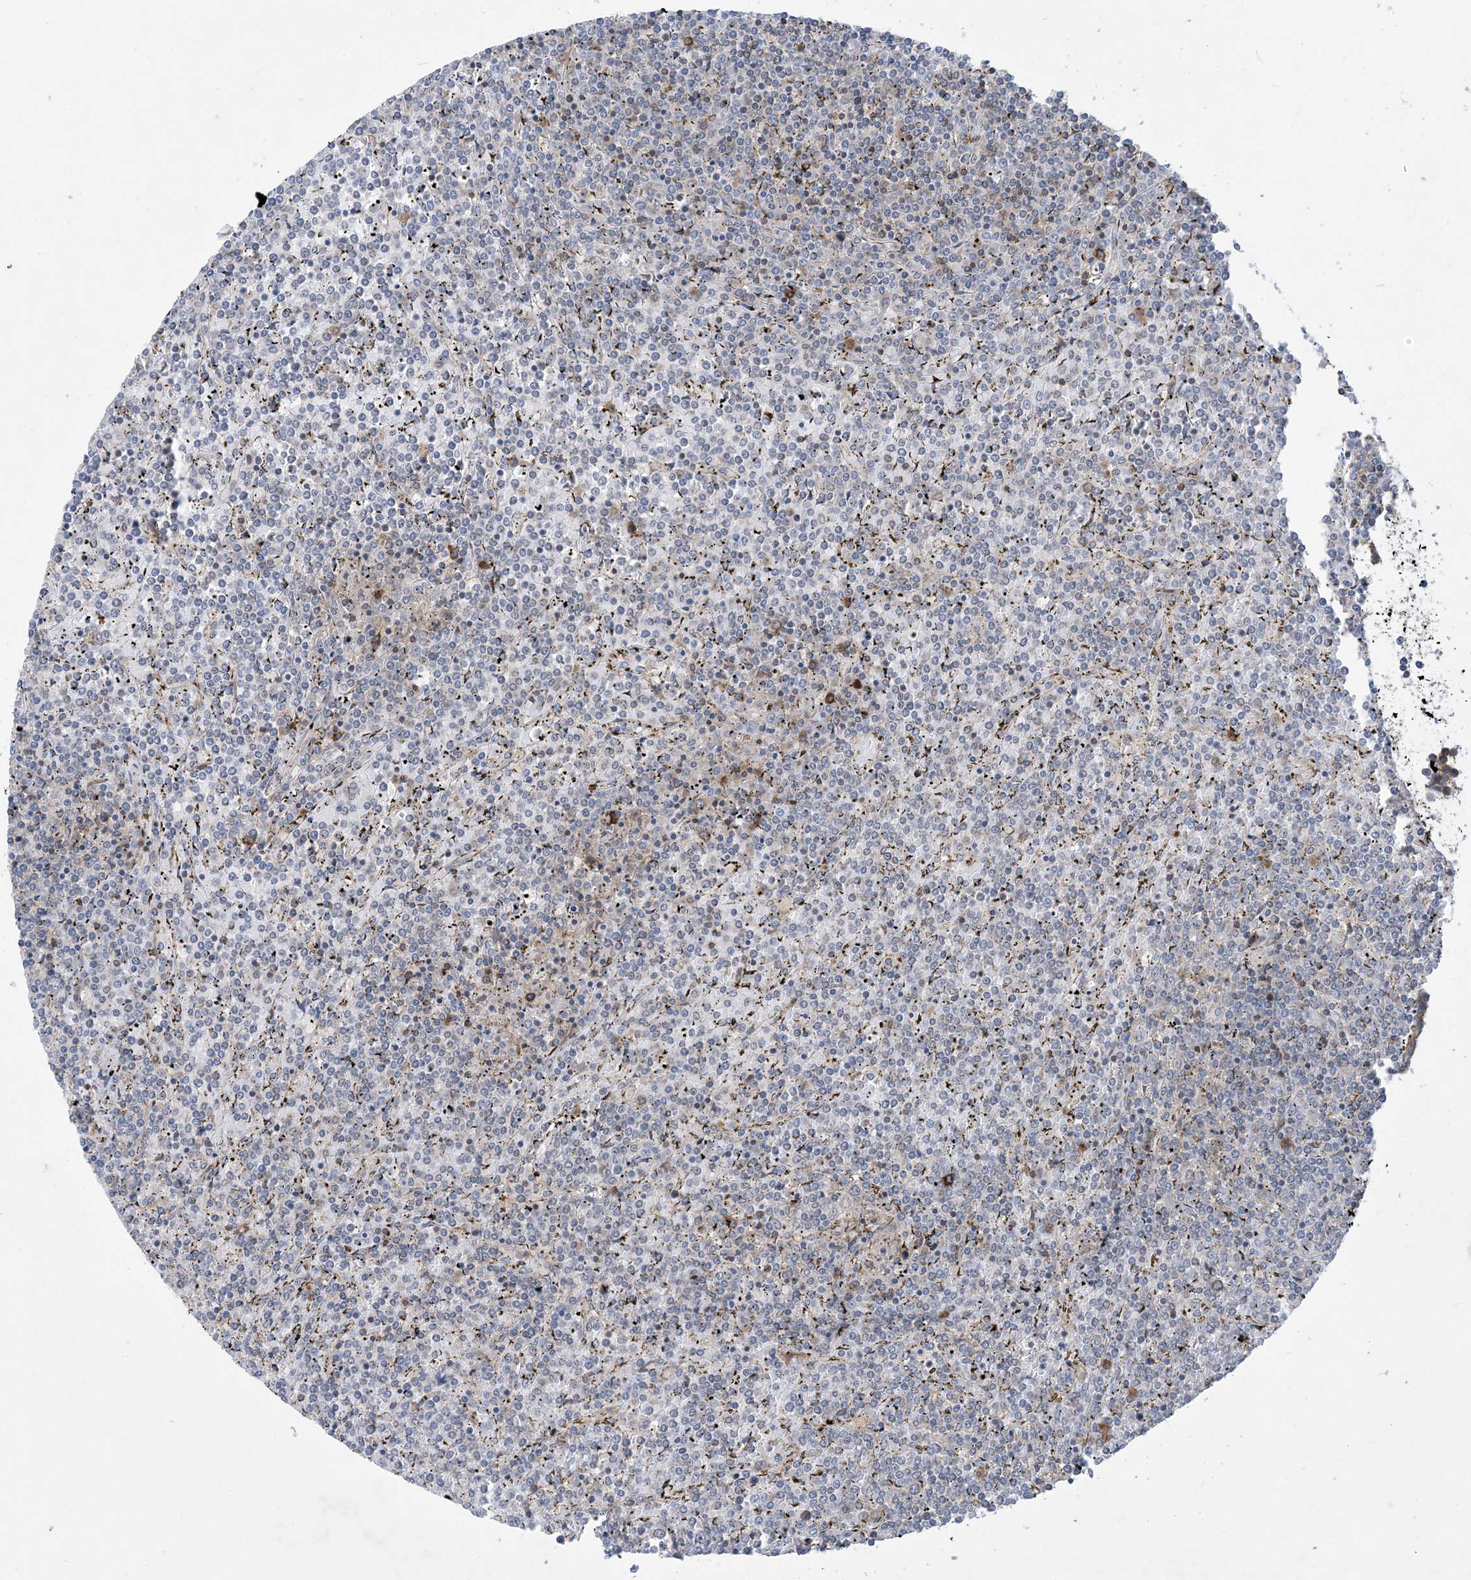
{"staining": {"intensity": "negative", "quantity": "none", "location": "none"}, "tissue": "lymphoma", "cell_type": "Tumor cells", "image_type": "cancer", "snomed": [{"axis": "morphology", "description": "Malignant lymphoma, non-Hodgkin's type, Low grade"}, {"axis": "topography", "description": "Spleen"}], "caption": "Immunohistochemistry (IHC) micrograph of neoplastic tissue: human malignant lymphoma, non-Hodgkin's type (low-grade) stained with DAB (3,3'-diaminobenzidine) exhibits no significant protein expression in tumor cells.", "gene": "AOC1", "patient": {"sex": "female", "age": 19}}